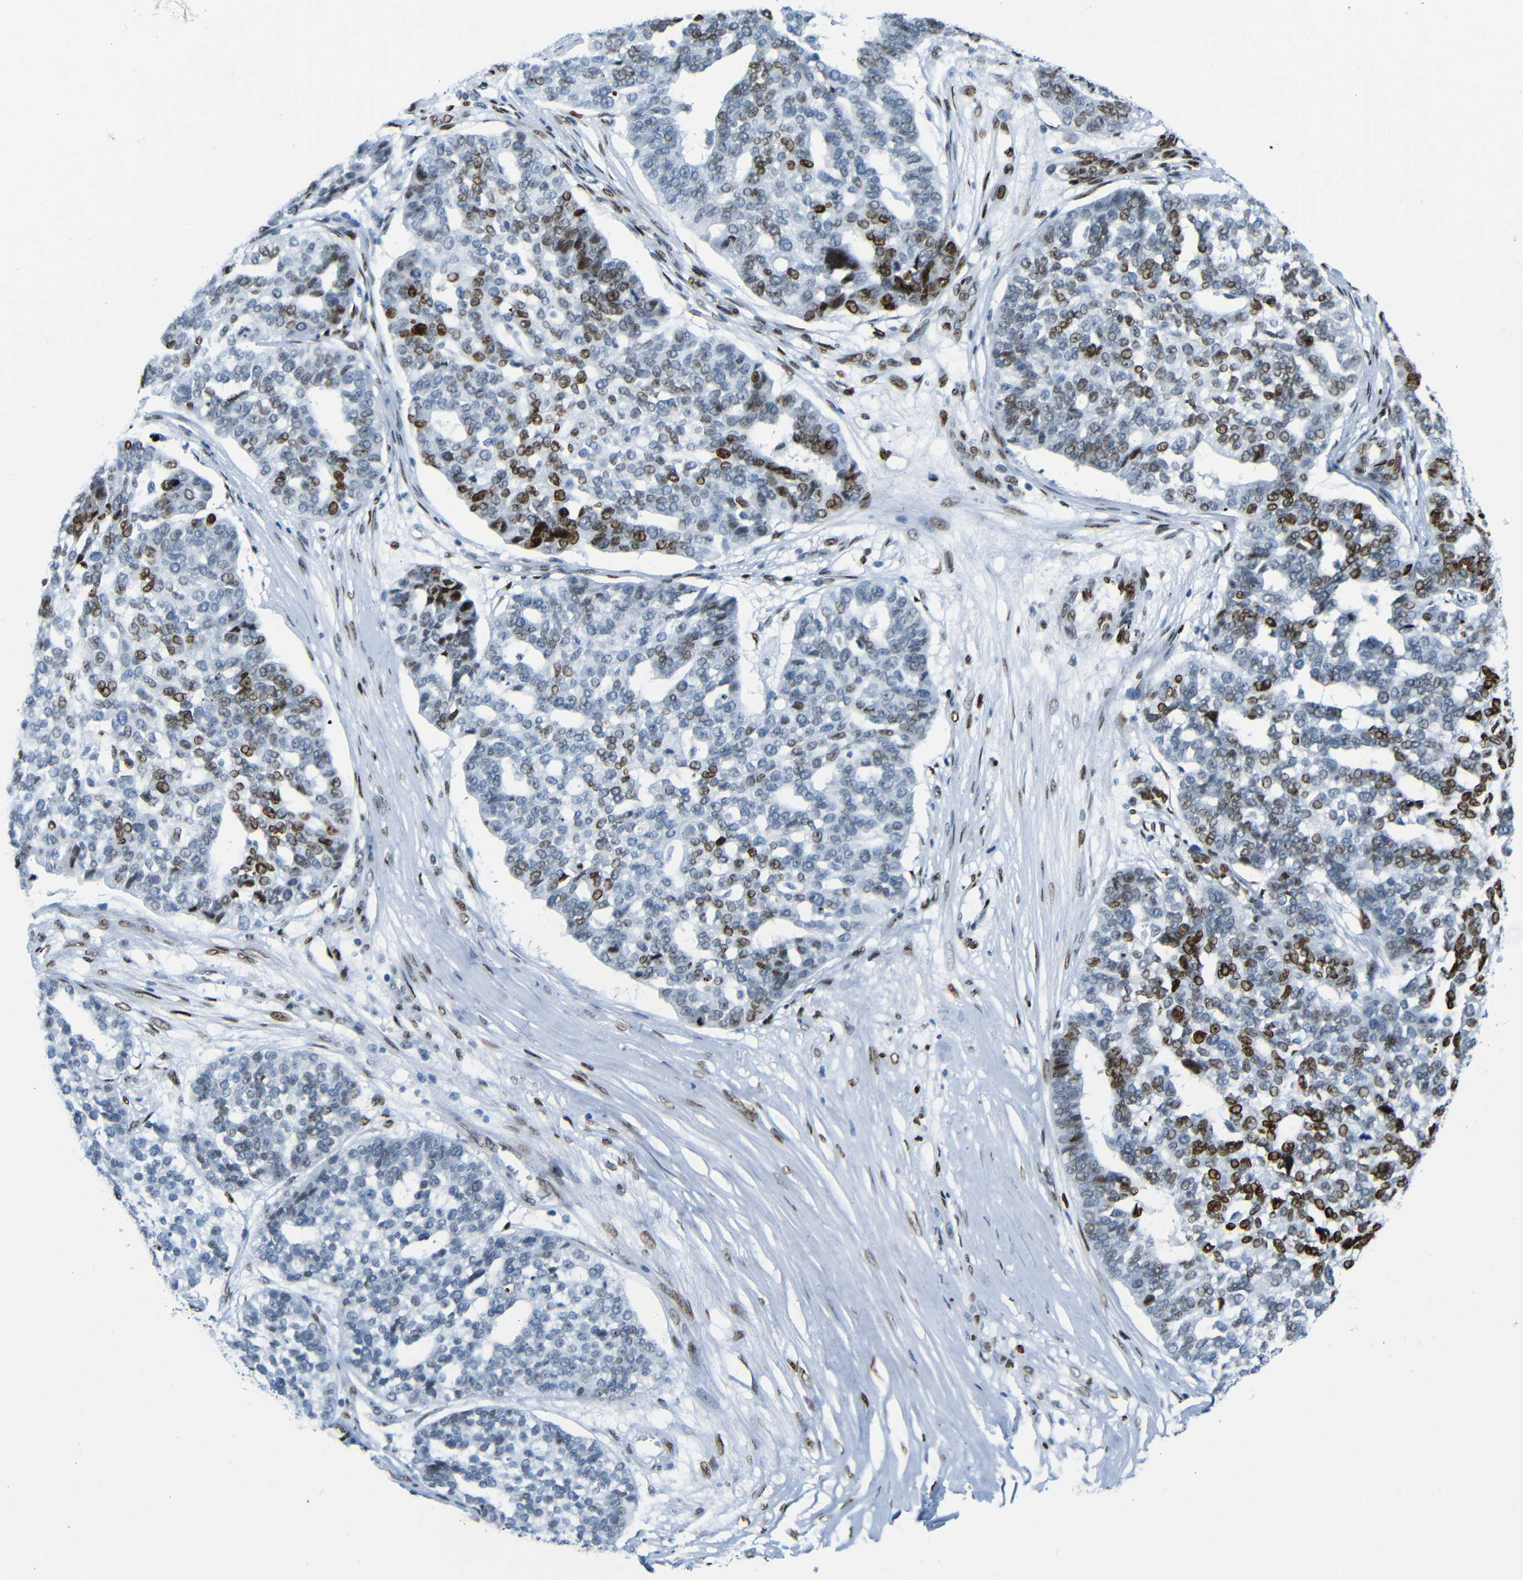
{"staining": {"intensity": "strong", "quantity": "<25%", "location": "nuclear"}, "tissue": "ovarian cancer", "cell_type": "Tumor cells", "image_type": "cancer", "snomed": [{"axis": "morphology", "description": "Cystadenocarcinoma, serous, NOS"}, {"axis": "topography", "description": "Ovary"}], "caption": "Human ovarian cancer (serous cystadenocarcinoma) stained with a brown dye displays strong nuclear positive positivity in approximately <25% of tumor cells.", "gene": "NPIPB15", "patient": {"sex": "female", "age": 59}}